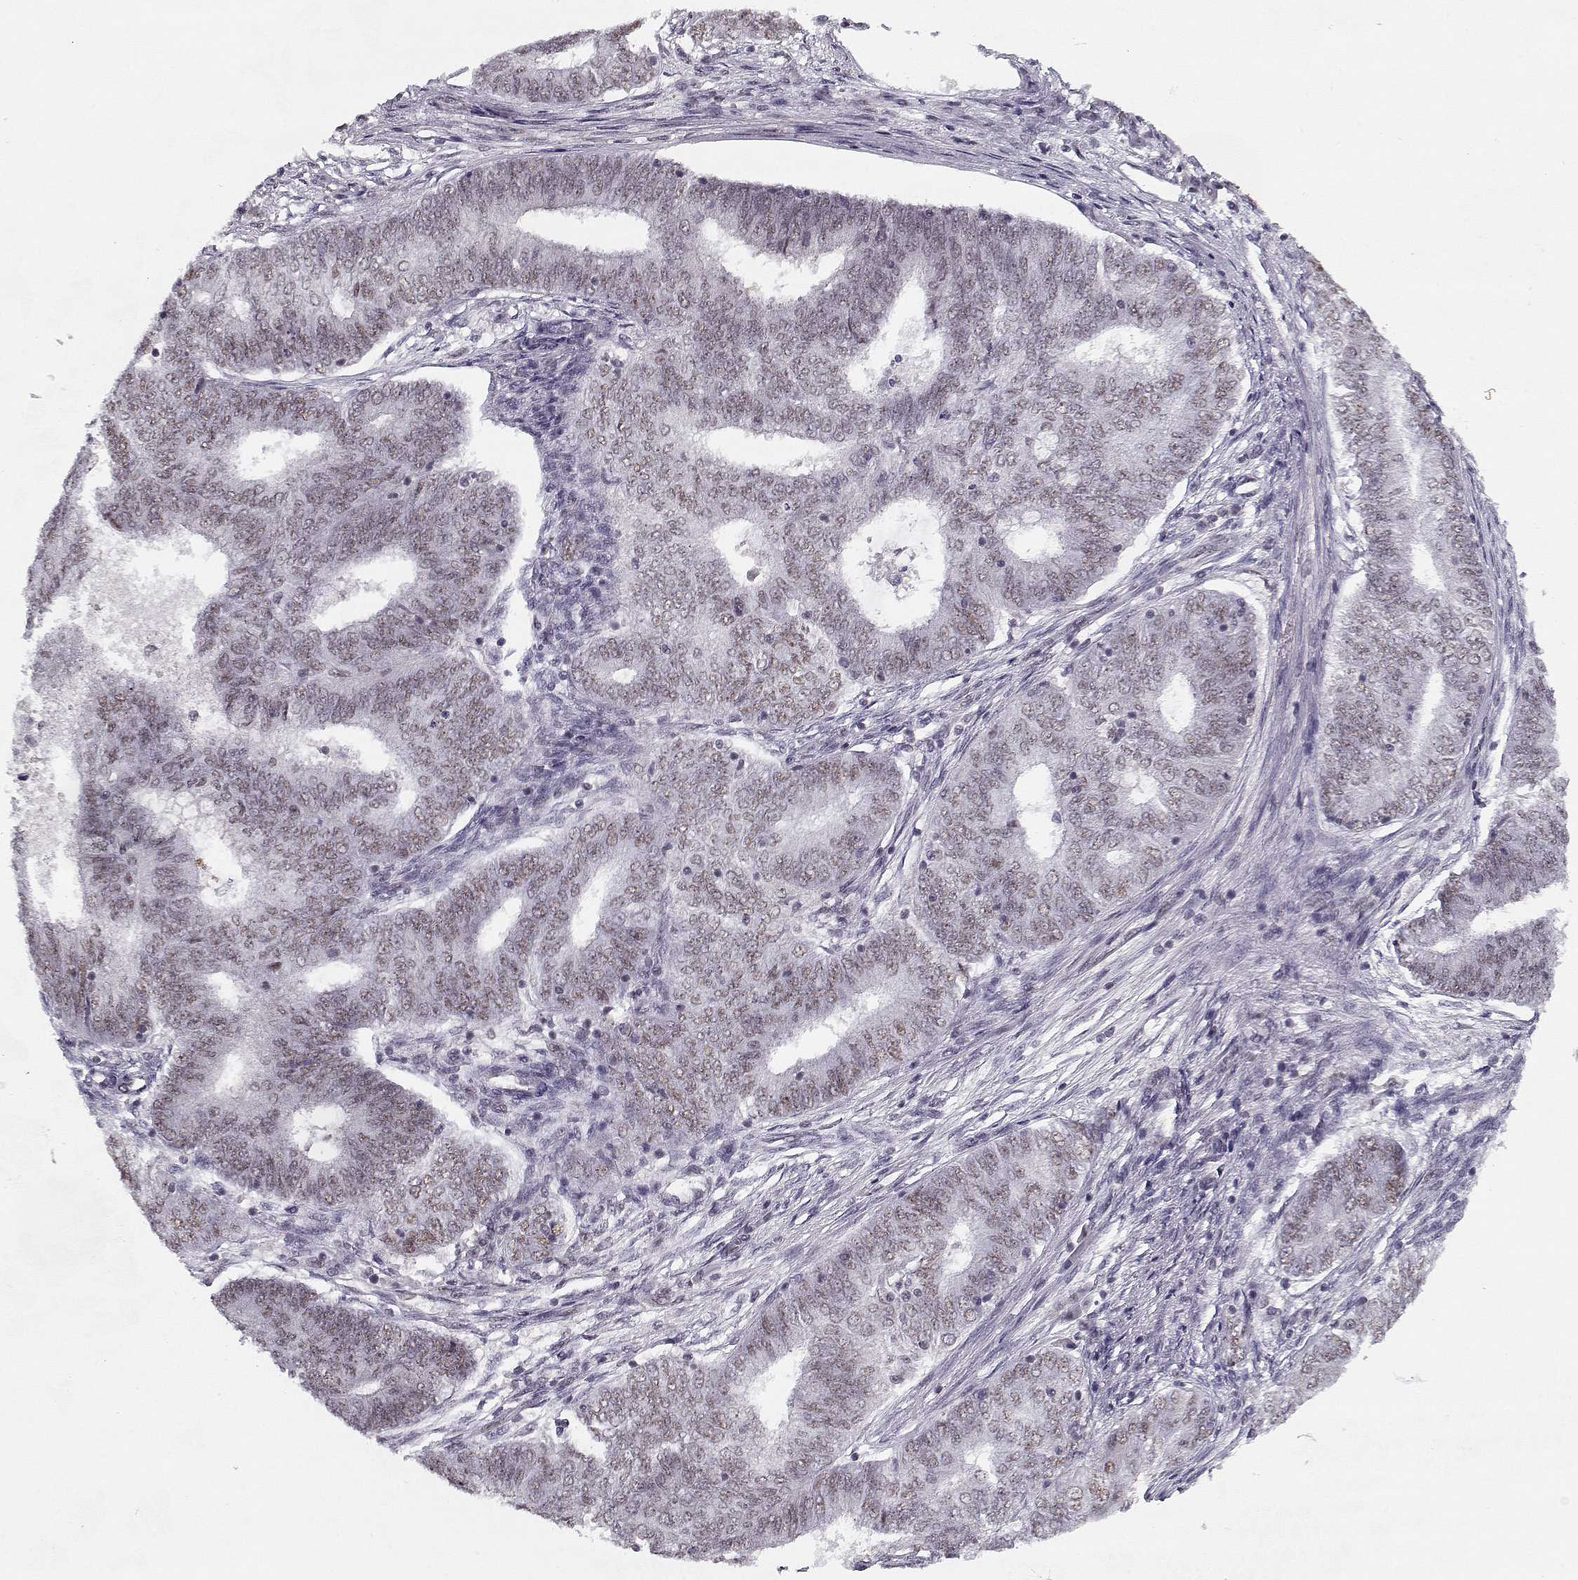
{"staining": {"intensity": "weak", "quantity": "25%-75%", "location": "nuclear"}, "tissue": "endometrial cancer", "cell_type": "Tumor cells", "image_type": "cancer", "snomed": [{"axis": "morphology", "description": "Adenocarcinoma, NOS"}, {"axis": "topography", "description": "Endometrium"}], "caption": "The immunohistochemical stain shows weak nuclear positivity in tumor cells of endometrial cancer tissue.", "gene": "TESPA1", "patient": {"sex": "female", "age": 62}}